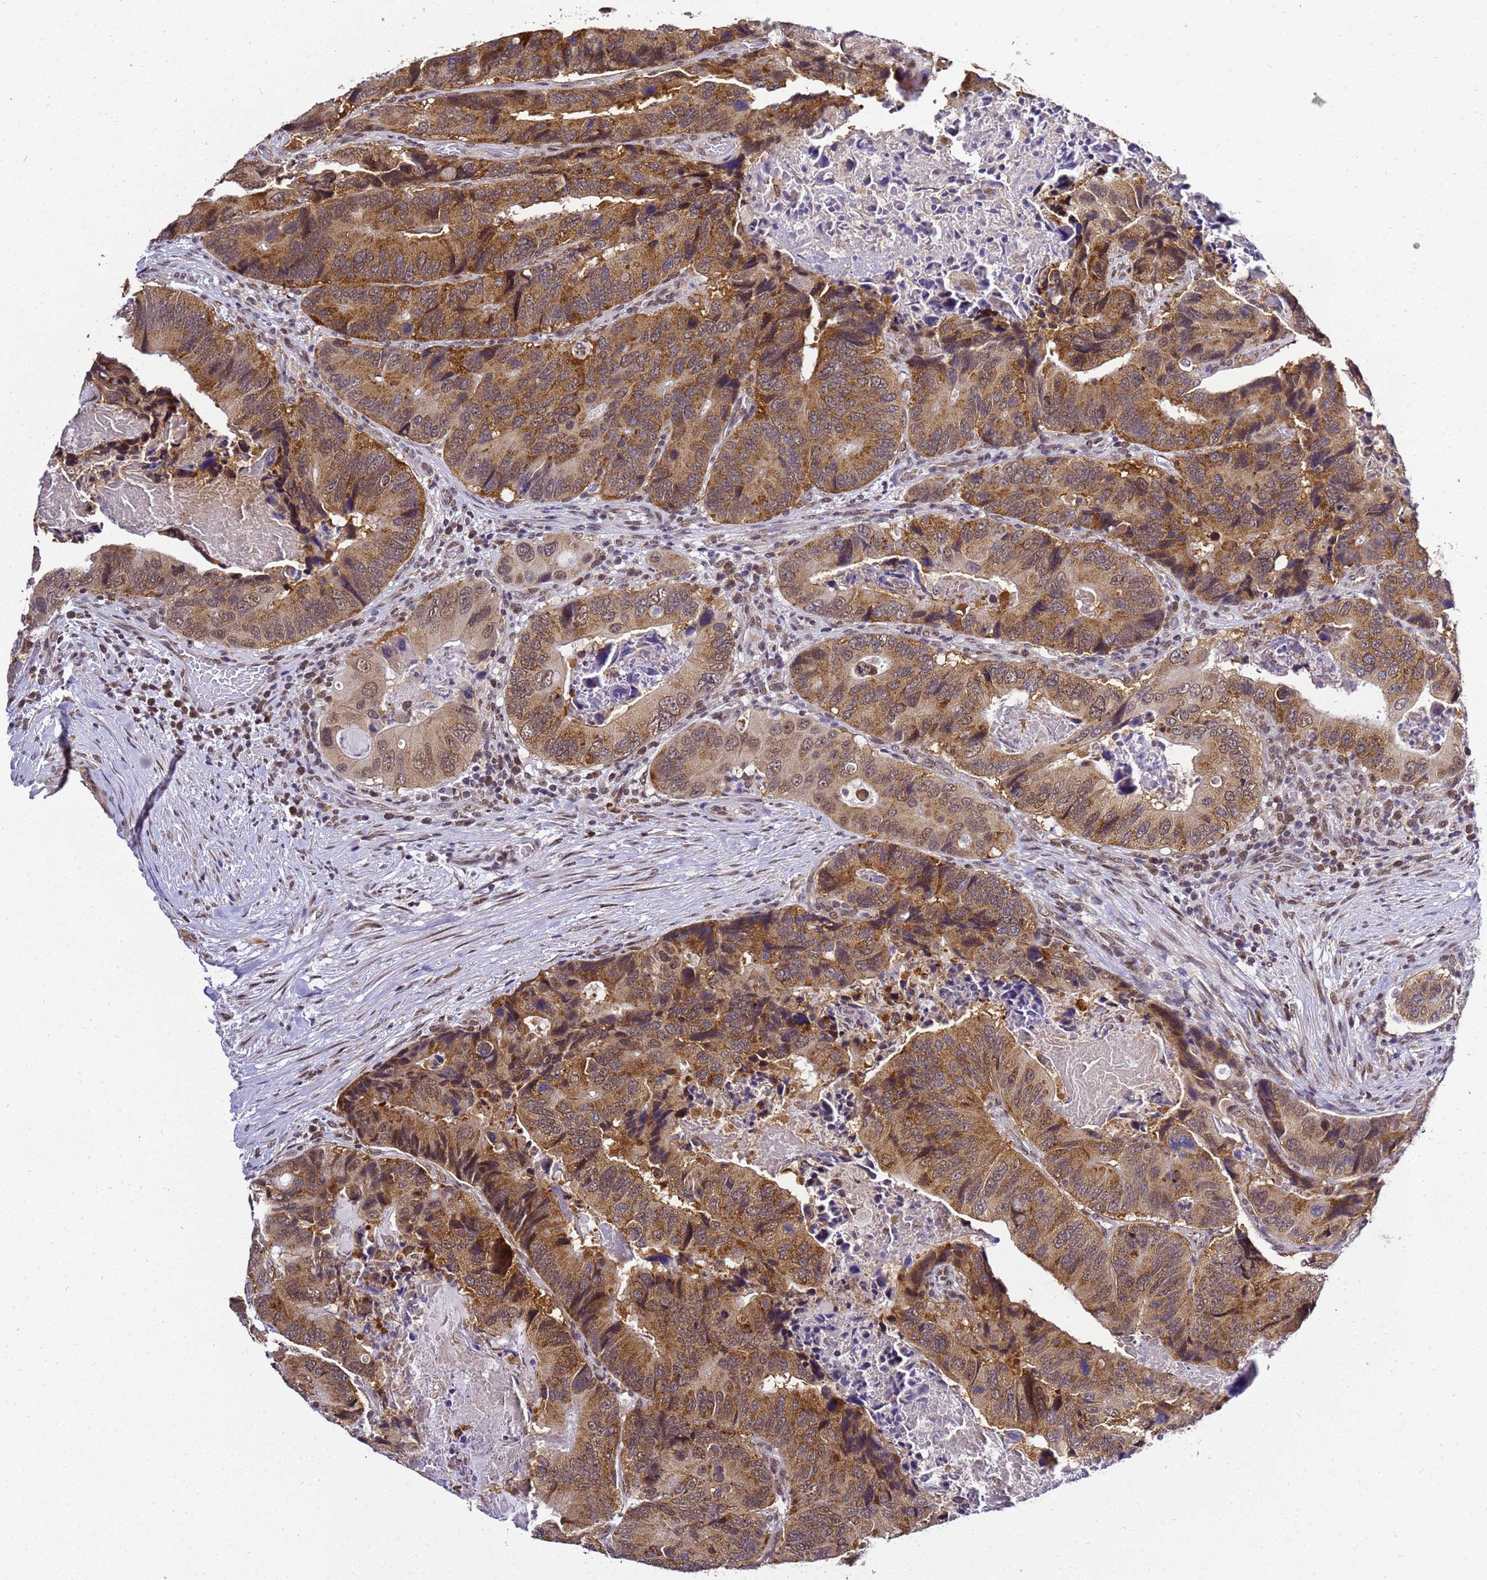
{"staining": {"intensity": "moderate", "quantity": ">75%", "location": "cytoplasmic/membranous,nuclear"}, "tissue": "colorectal cancer", "cell_type": "Tumor cells", "image_type": "cancer", "snomed": [{"axis": "morphology", "description": "Adenocarcinoma, NOS"}, {"axis": "topography", "description": "Colon"}], "caption": "A medium amount of moderate cytoplasmic/membranous and nuclear staining is appreciated in approximately >75% of tumor cells in colorectal adenocarcinoma tissue.", "gene": "SMN1", "patient": {"sex": "male", "age": 84}}